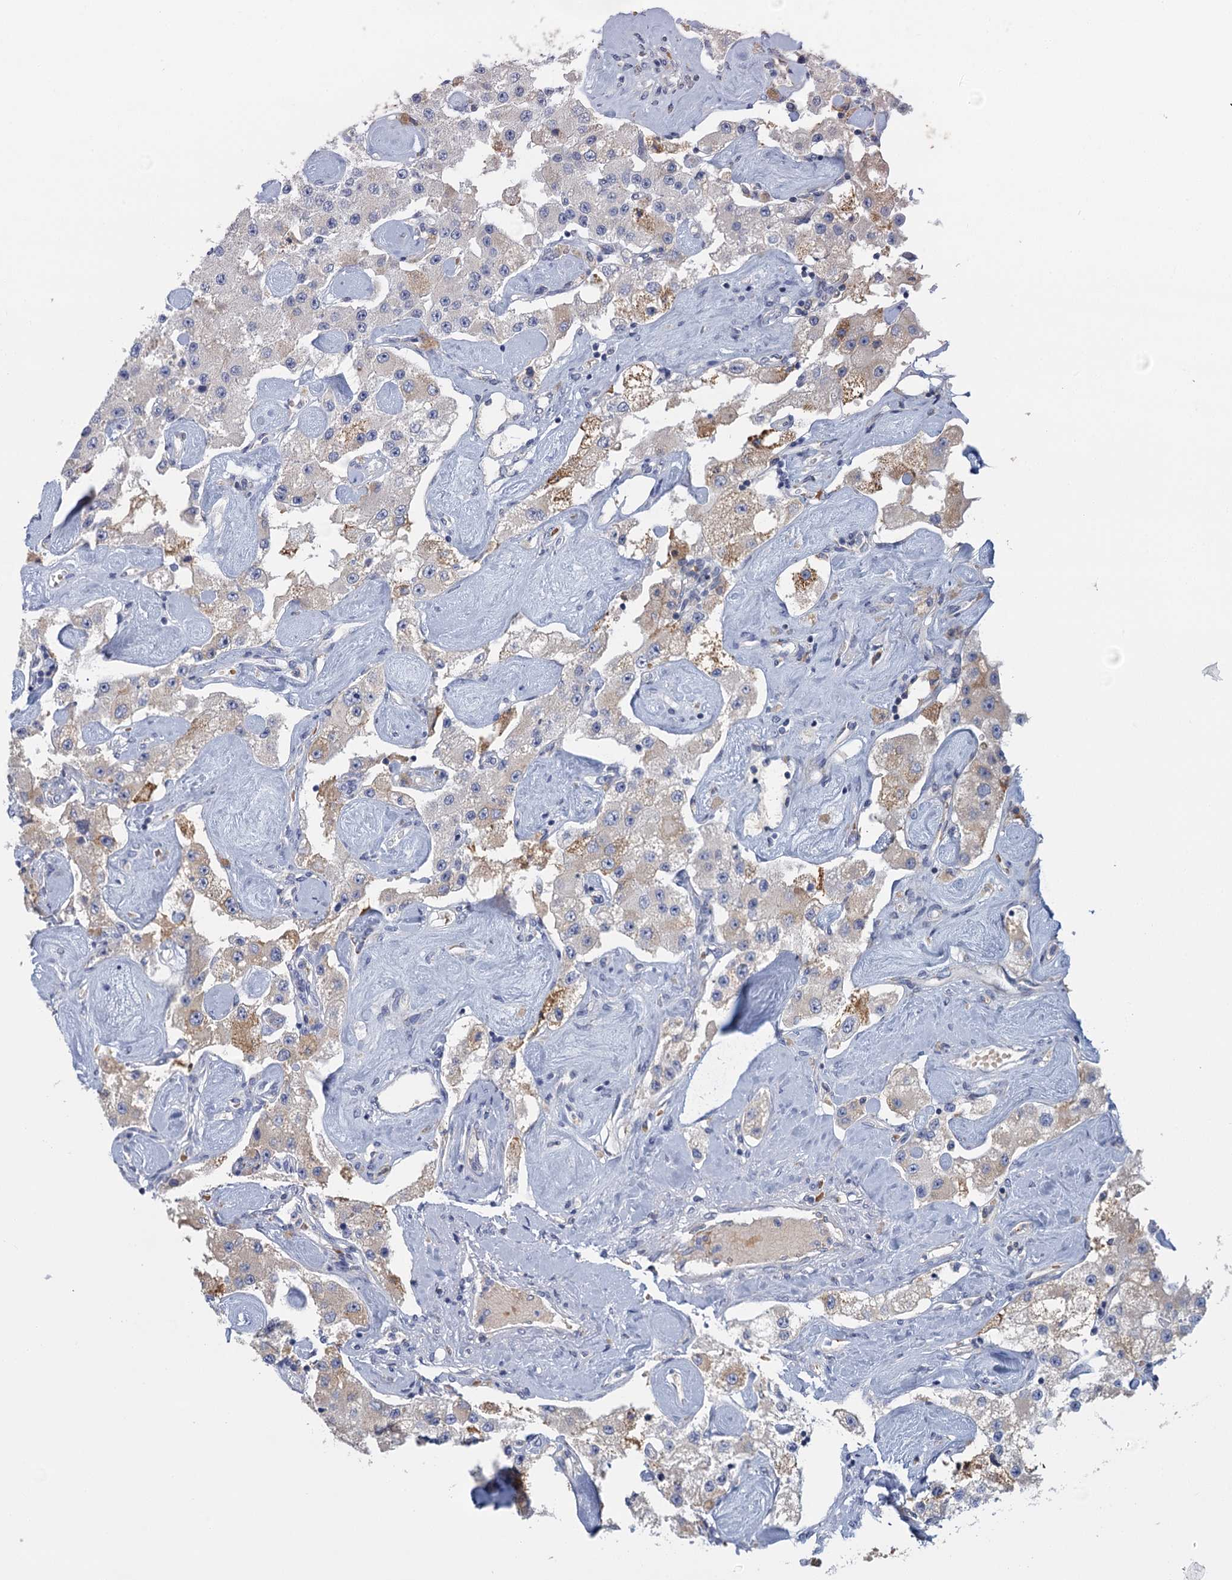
{"staining": {"intensity": "weak", "quantity": "<25%", "location": "cytoplasmic/membranous"}, "tissue": "carcinoid", "cell_type": "Tumor cells", "image_type": "cancer", "snomed": [{"axis": "morphology", "description": "Carcinoid, malignant, NOS"}, {"axis": "topography", "description": "Pancreas"}], "caption": "Tumor cells are negative for protein expression in human carcinoid.", "gene": "ANKRD16", "patient": {"sex": "male", "age": 41}}